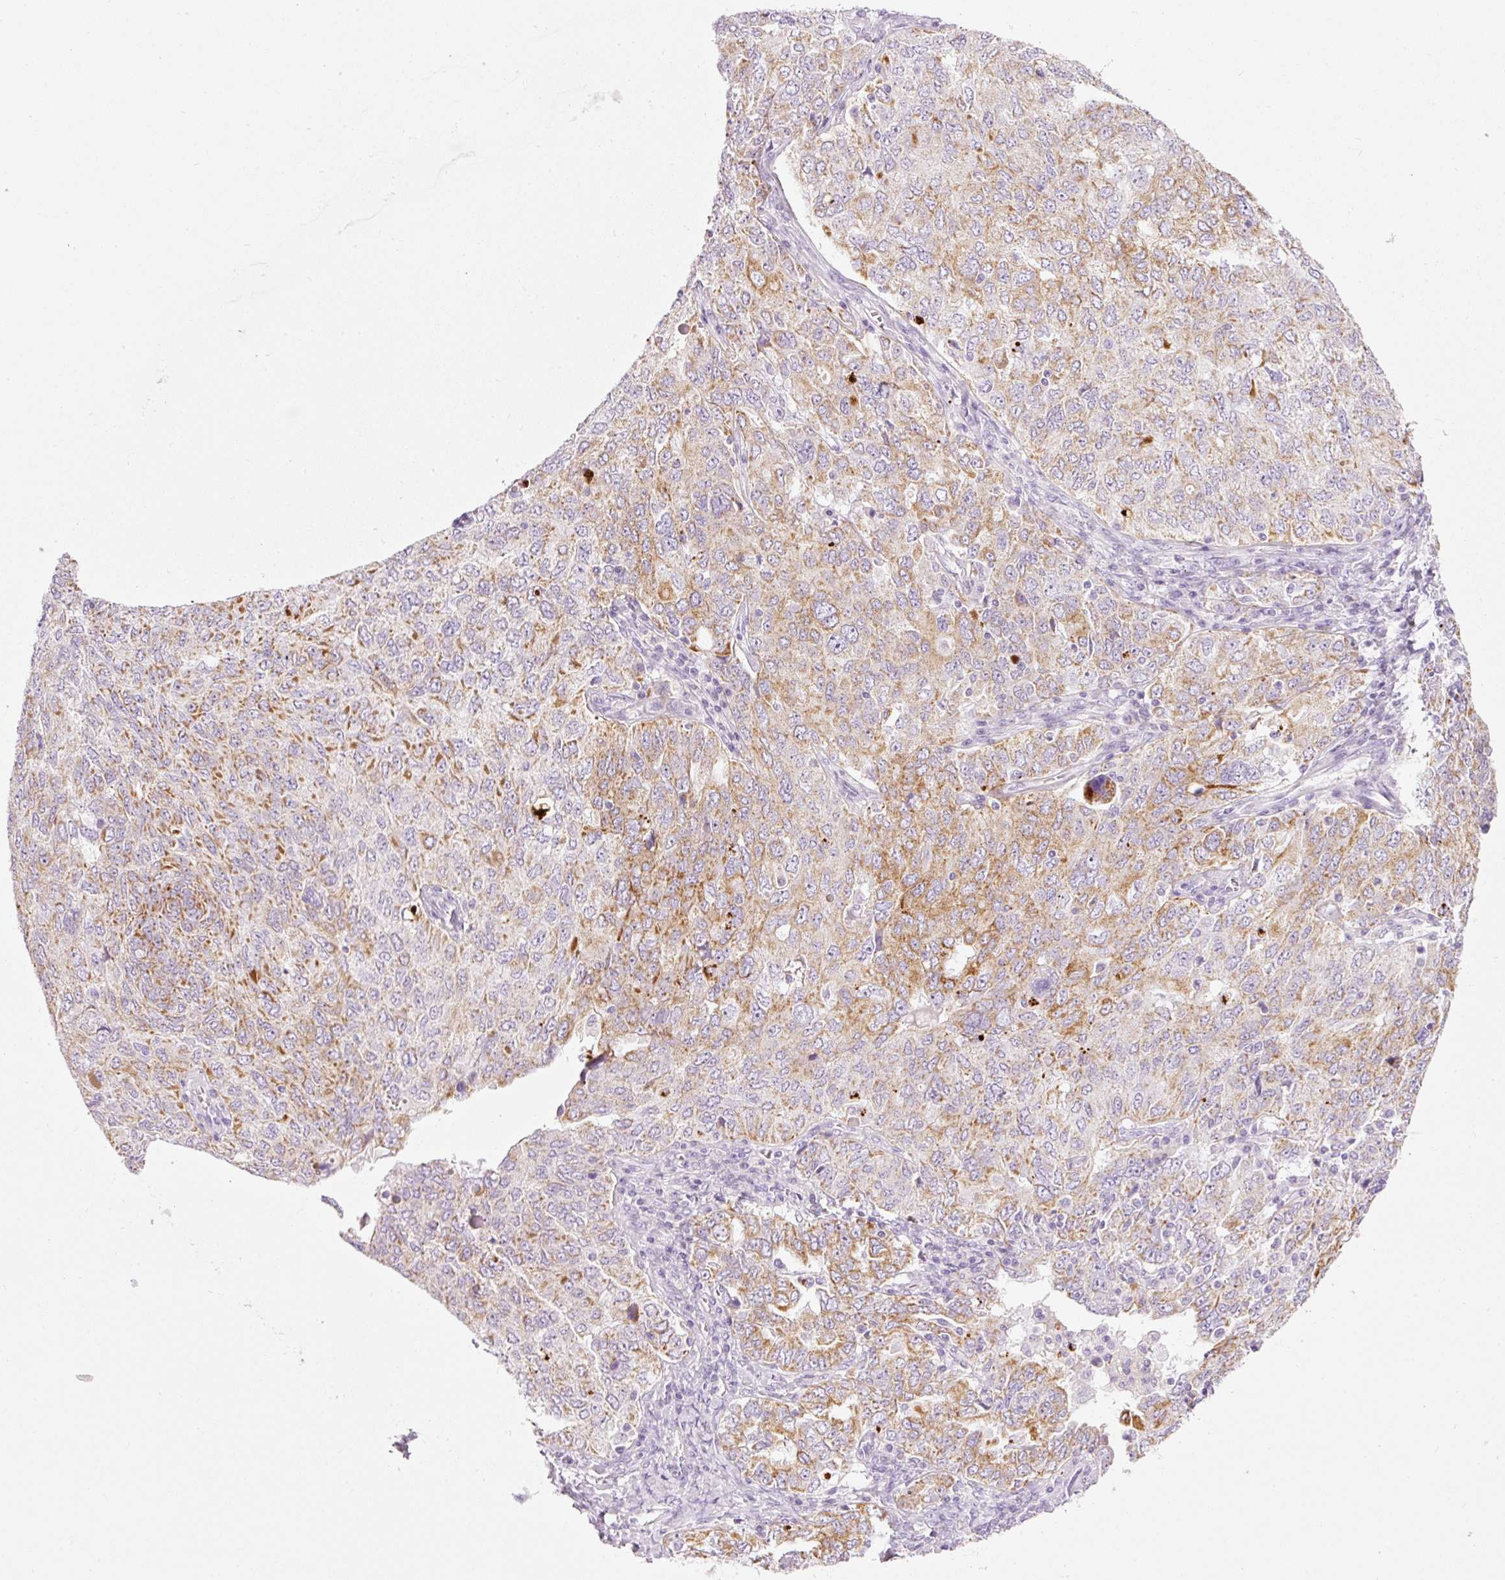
{"staining": {"intensity": "moderate", "quantity": ">75%", "location": "cytoplasmic/membranous"}, "tissue": "ovarian cancer", "cell_type": "Tumor cells", "image_type": "cancer", "snomed": [{"axis": "morphology", "description": "Carcinoma, endometroid"}, {"axis": "topography", "description": "Ovary"}], "caption": "There is medium levels of moderate cytoplasmic/membranous expression in tumor cells of ovarian cancer (endometroid carcinoma), as demonstrated by immunohistochemical staining (brown color).", "gene": "CARD16", "patient": {"sex": "female", "age": 62}}